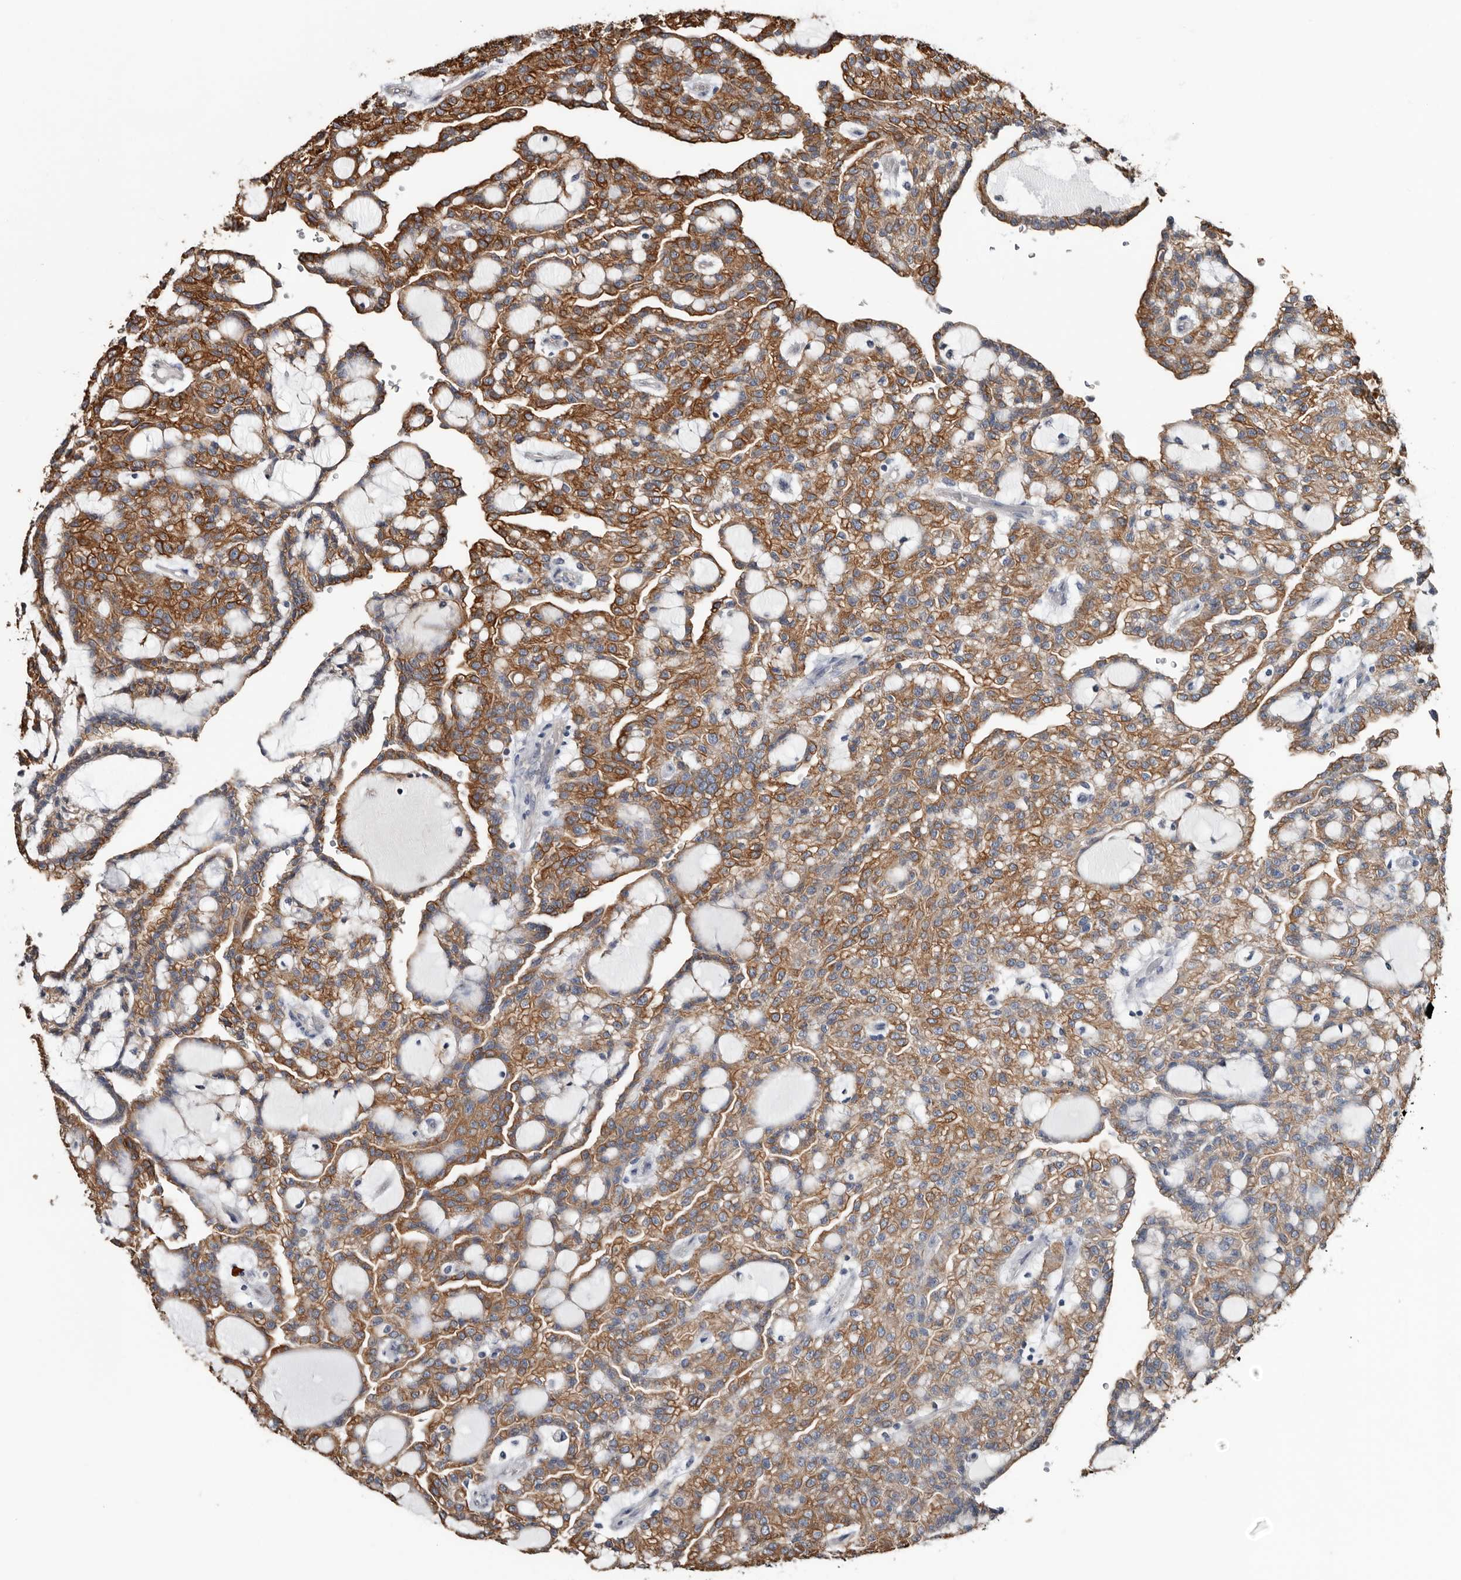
{"staining": {"intensity": "strong", "quantity": ">75%", "location": "cytoplasmic/membranous"}, "tissue": "renal cancer", "cell_type": "Tumor cells", "image_type": "cancer", "snomed": [{"axis": "morphology", "description": "Adenocarcinoma, NOS"}, {"axis": "topography", "description": "Kidney"}], "caption": "A high-resolution micrograph shows immunohistochemistry (IHC) staining of renal cancer, which demonstrates strong cytoplasmic/membranous expression in approximately >75% of tumor cells.", "gene": "MRPL18", "patient": {"sex": "male", "age": 63}}